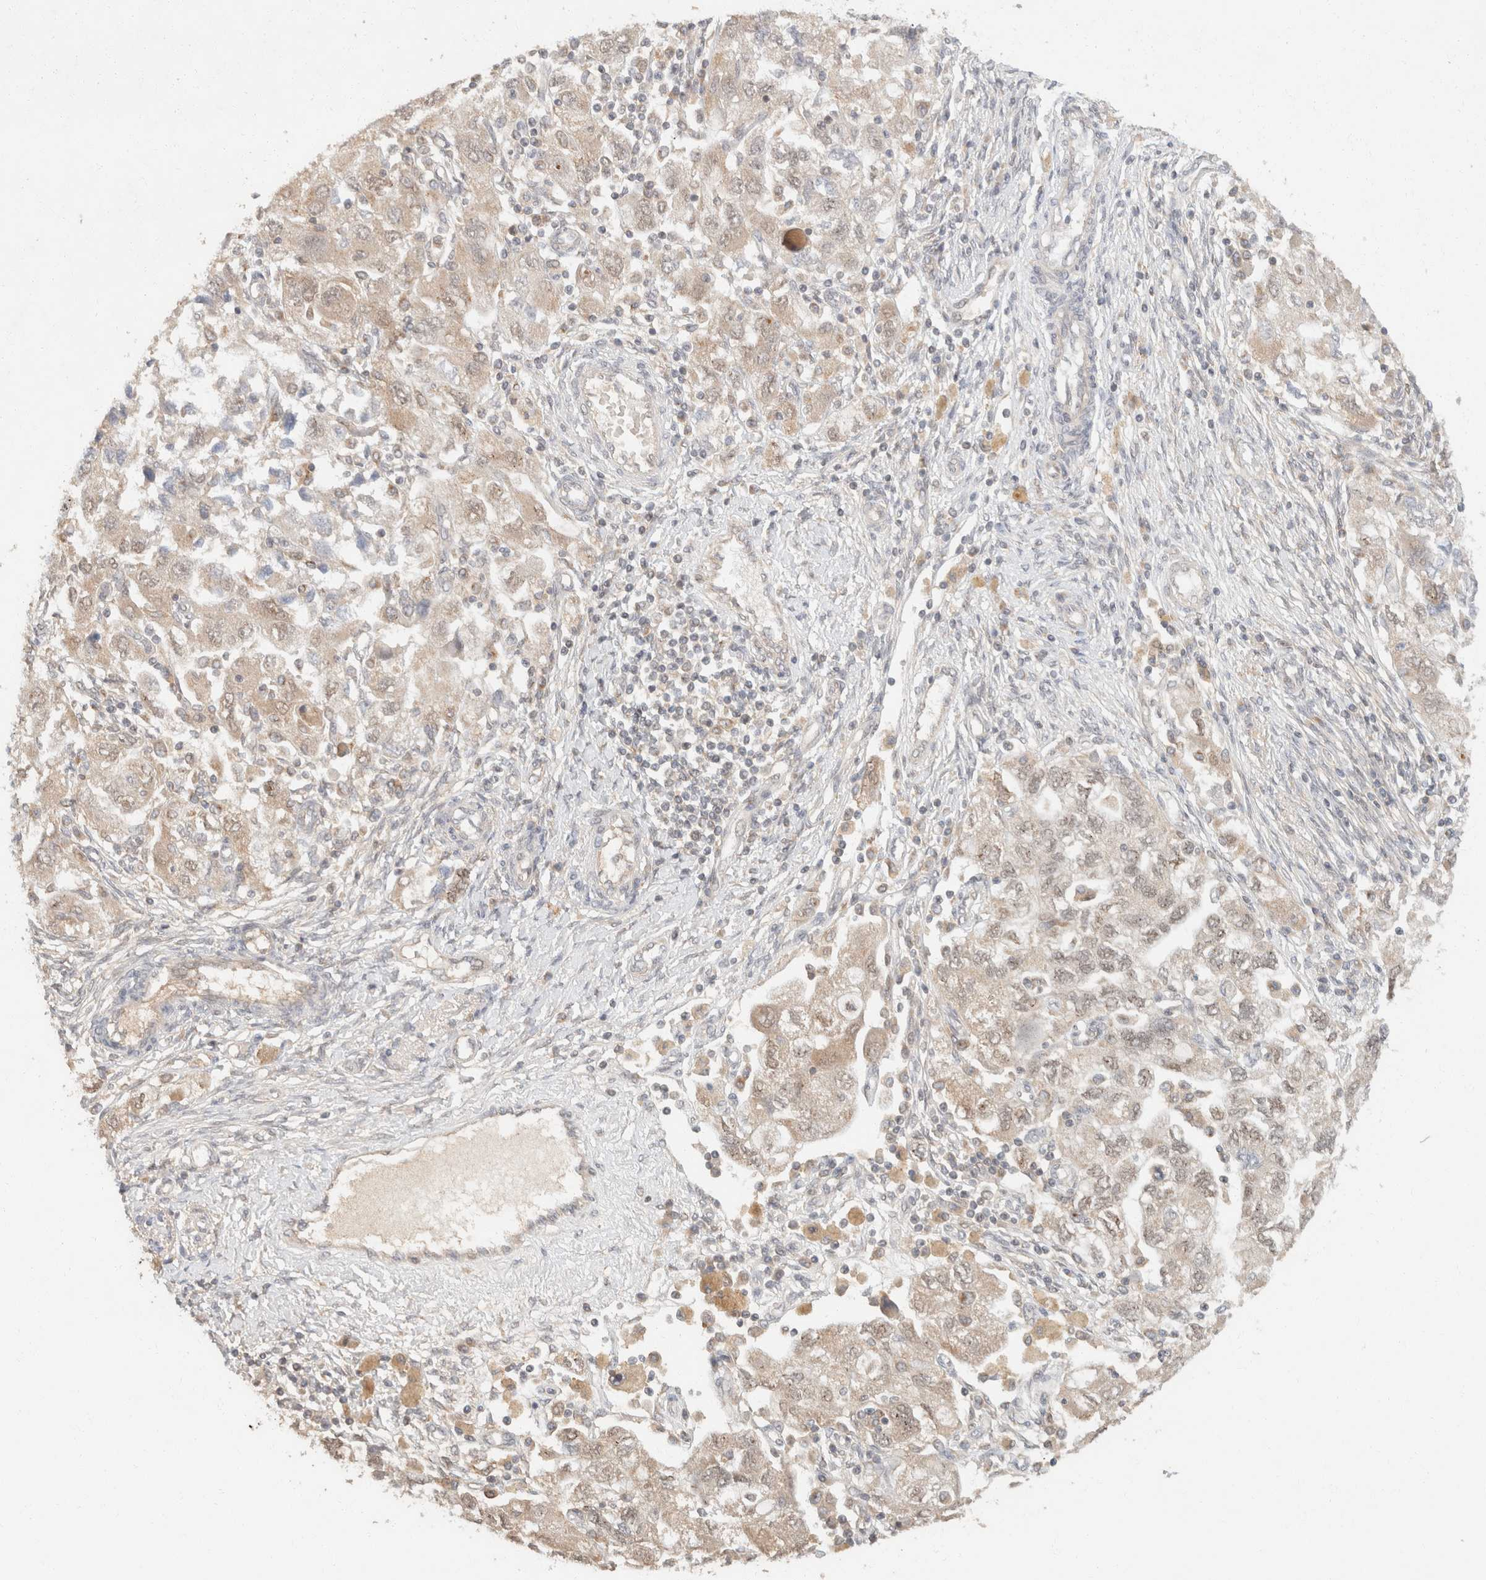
{"staining": {"intensity": "weak", "quantity": "<25%", "location": "nuclear"}, "tissue": "ovarian cancer", "cell_type": "Tumor cells", "image_type": "cancer", "snomed": [{"axis": "morphology", "description": "Carcinoma, NOS"}, {"axis": "morphology", "description": "Cystadenocarcinoma, serous, NOS"}, {"axis": "topography", "description": "Ovary"}], "caption": "A photomicrograph of carcinoma (ovarian) stained for a protein reveals no brown staining in tumor cells.", "gene": "TACC1", "patient": {"sex": "female", "age": 69}}